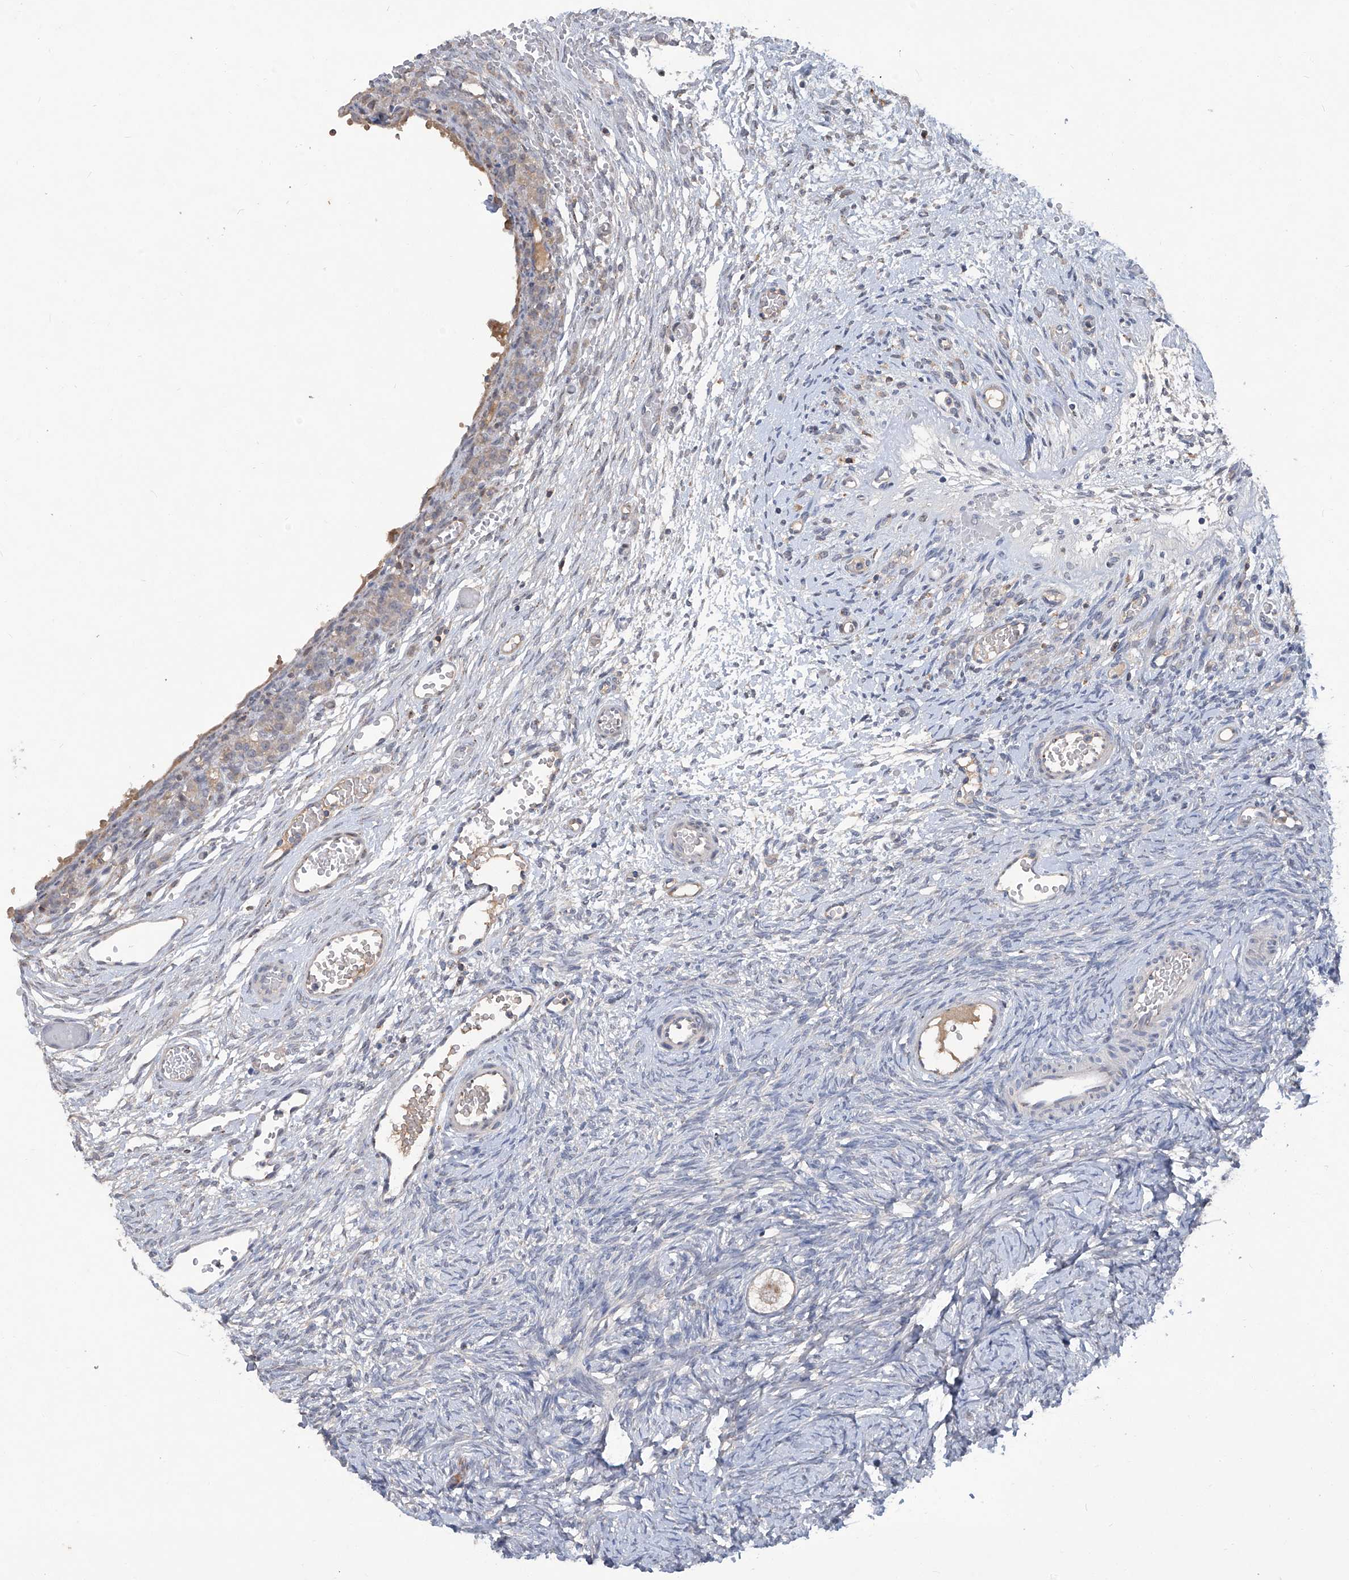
{"staining": {"intensity": "negative", "quantity": "none", "location": "none"}, "tissue": "ovary", "cell_type": "Follicle cells", "image_type": "normal", "snomed": [{"axis": "morphology", "description": "Adenocarcinoma, NOS"}, {"axis": "topography", "description": "Endometrium"}], "caption": "DAB immunohistochemical staining of normal human ovary displays no significant expression in follicle cells. (DAB (3,3'-diaminobenzidine) IHC, high magnification).", "gene": "PCSK5", "patient": {"sex": "female", "age": 32}}